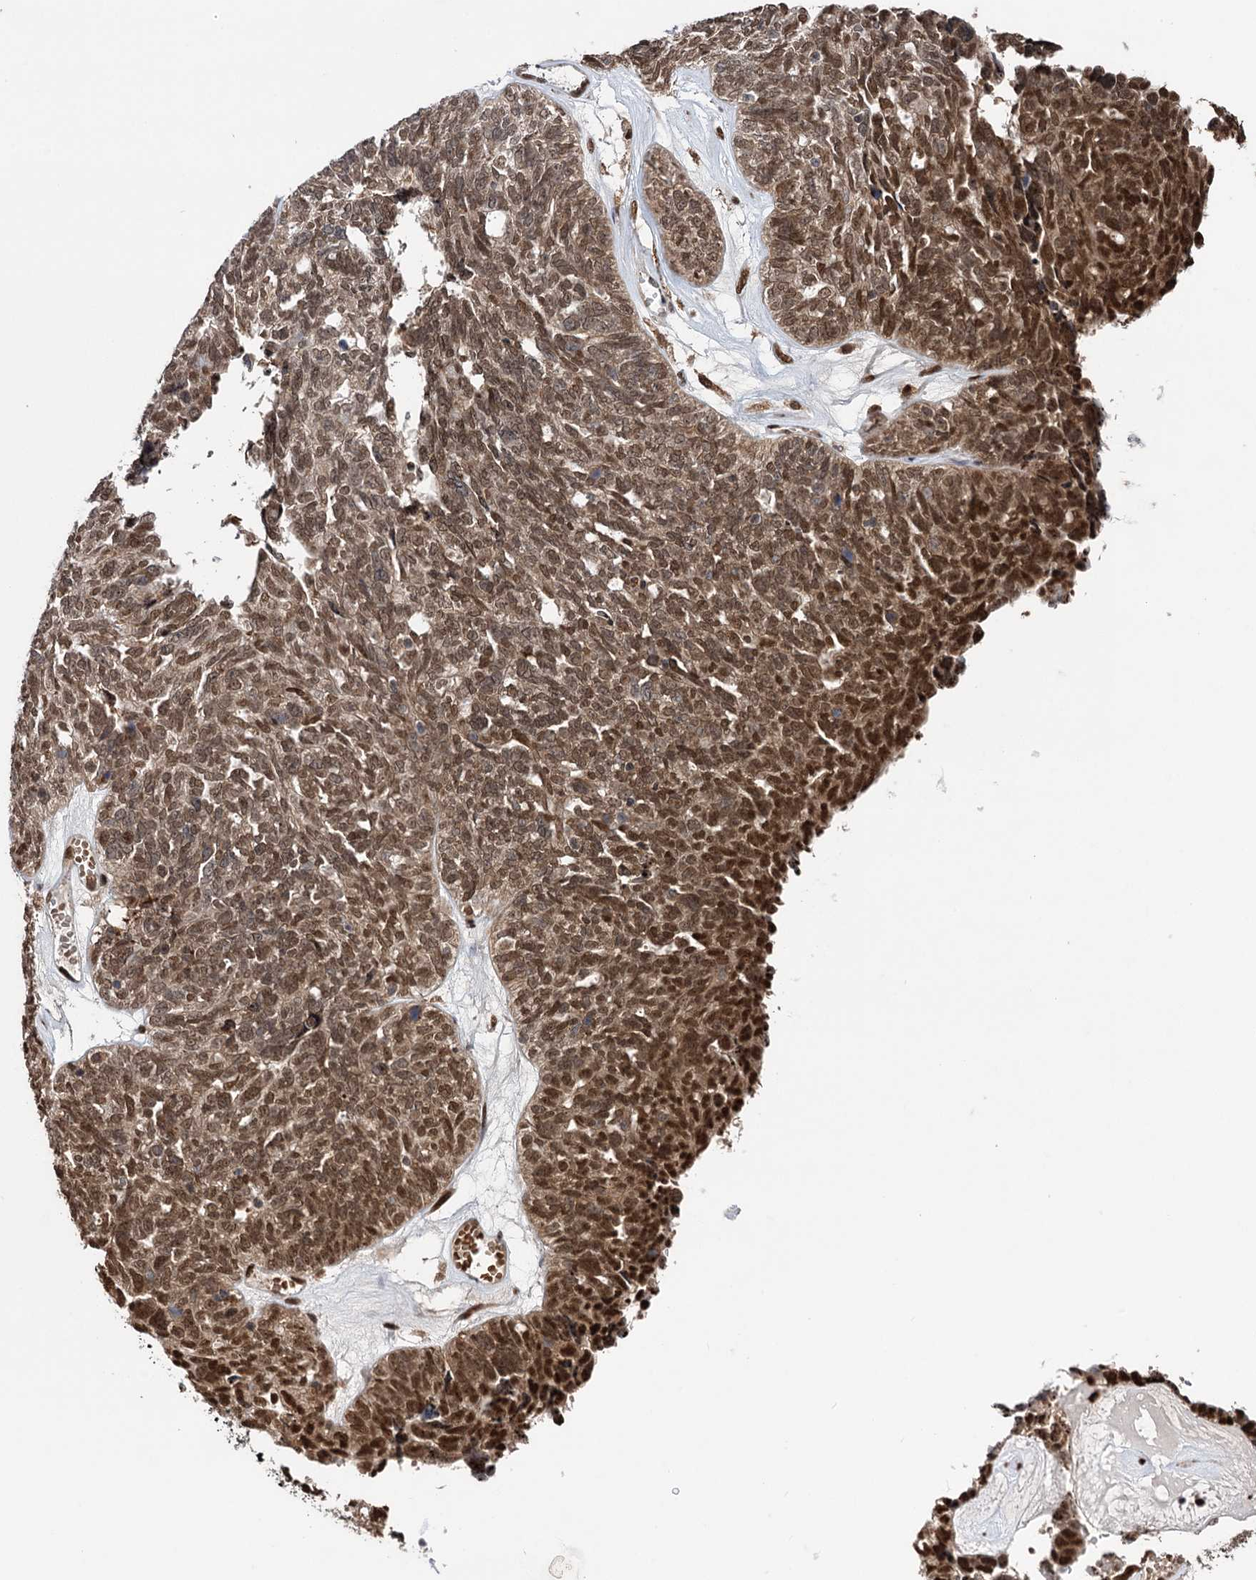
{"staining": {"intensity": "moderate", "quantity": ">75%", "location": "cytoplasmic/membranous,nuclear"}, "tissue": "ovarian cancer", "cell_type": "Tumor cells", "image_type": "cancer", "snomed": [{"axis": "morphology", "description": "Cystadenocarcinoma, serous, NOS"}, {"axis": "topography", "description": "Ovary"}], "caption": "Immunohistochemical staining of human ovarian cancer displays moderate cytoplasmic/membranous and nuclear protein staining in approximately >75% of tumor cells.", "gene": "MESD", "patient": {"sex": "female", "age": 79}}